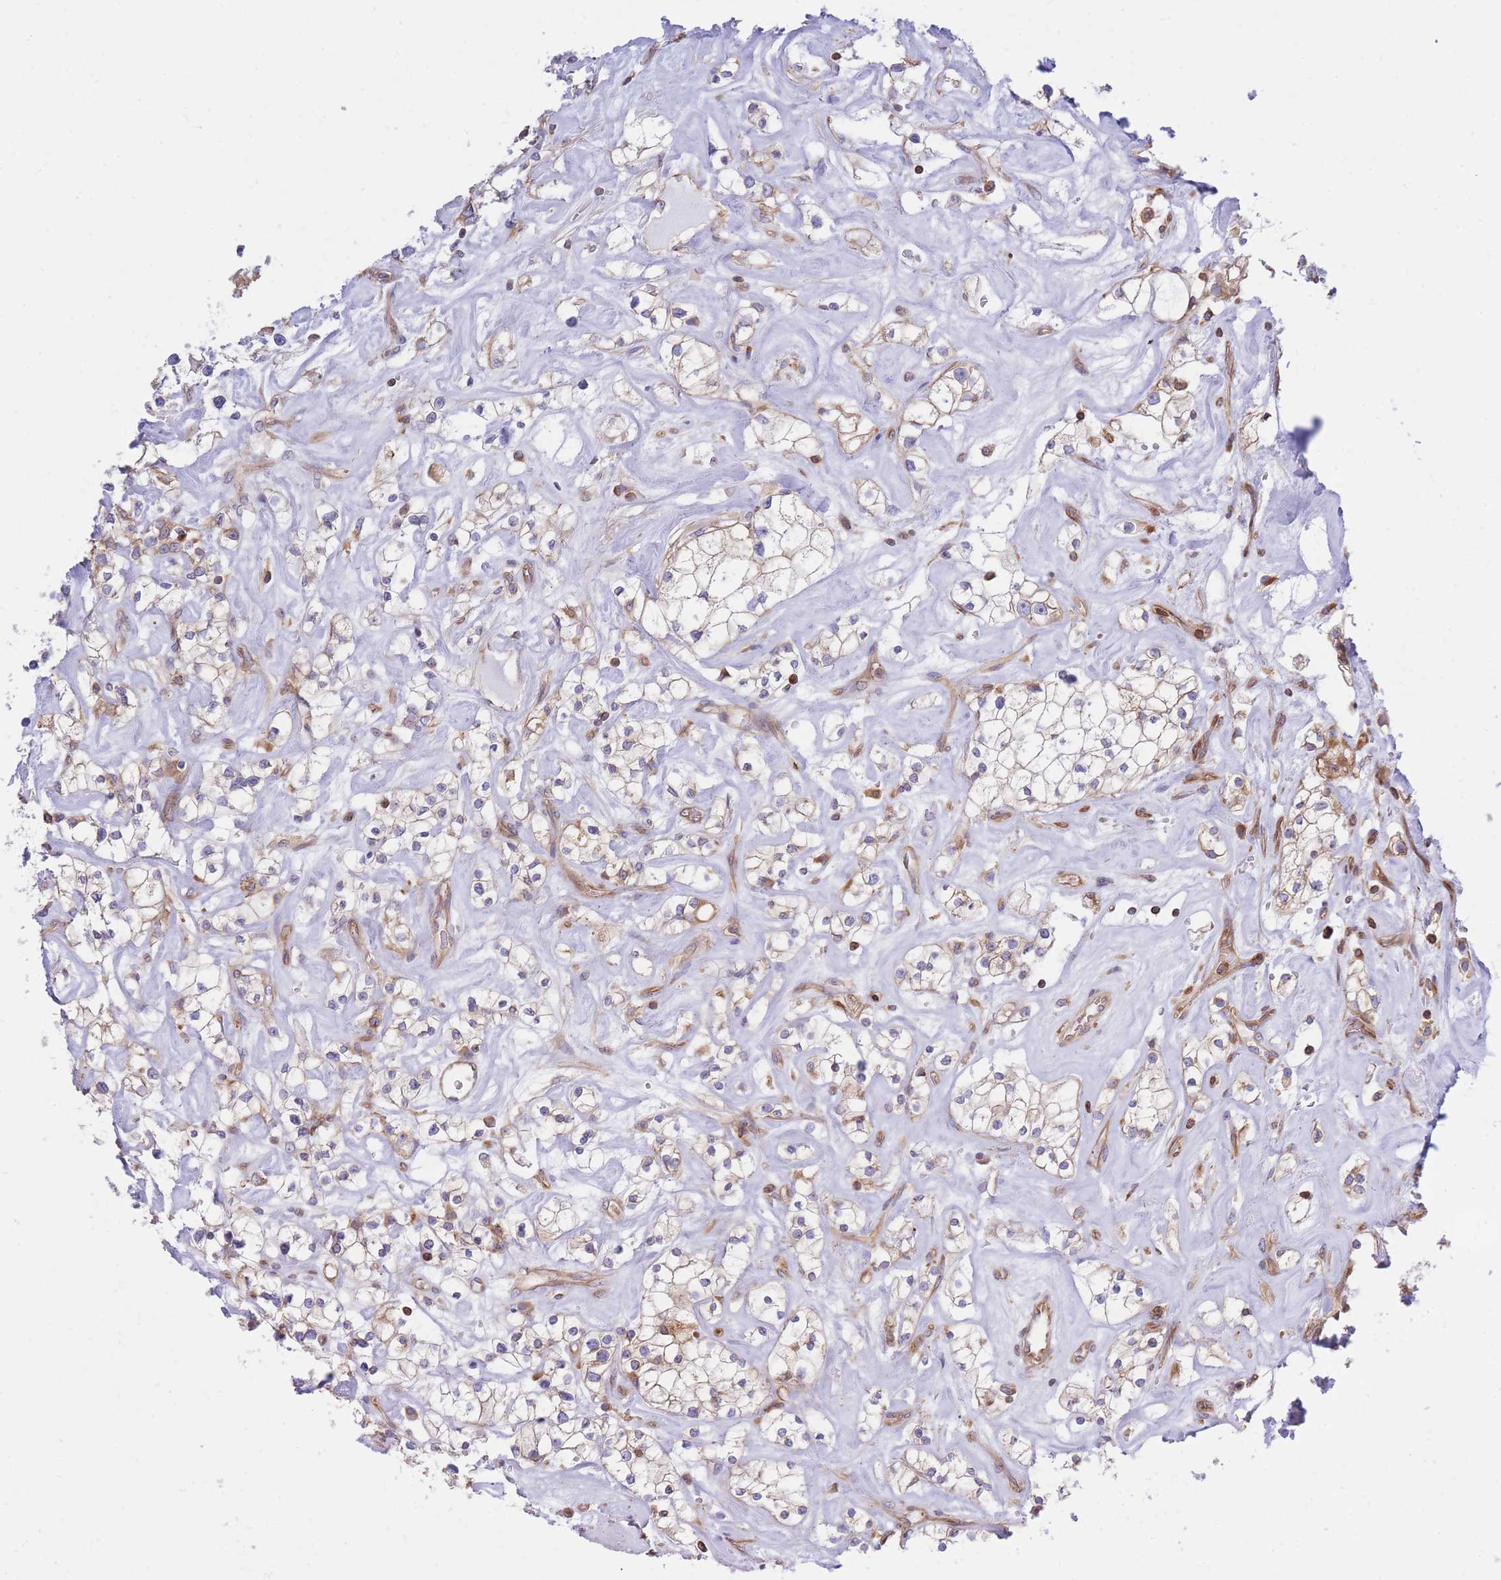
{"staining": {"intensity": "weak", "quantity": ">75%", "location": "cytoplasmic/membranous"}, "tissue": "renal cancer", "cell_type": "Tumor cells", "image_type": "cancer", "snomed": [{"axis": "morphology", "description": "Adenocarcinoma, NOS"}, {"axis": "topography", "description": "Kidney"}], "caption": "Renal adenocarcinoma stained with a protein marker demonstrates weak staining in tumor cells.", "gene": "REM1", "patient": {"sex": "male", "age": 77}}